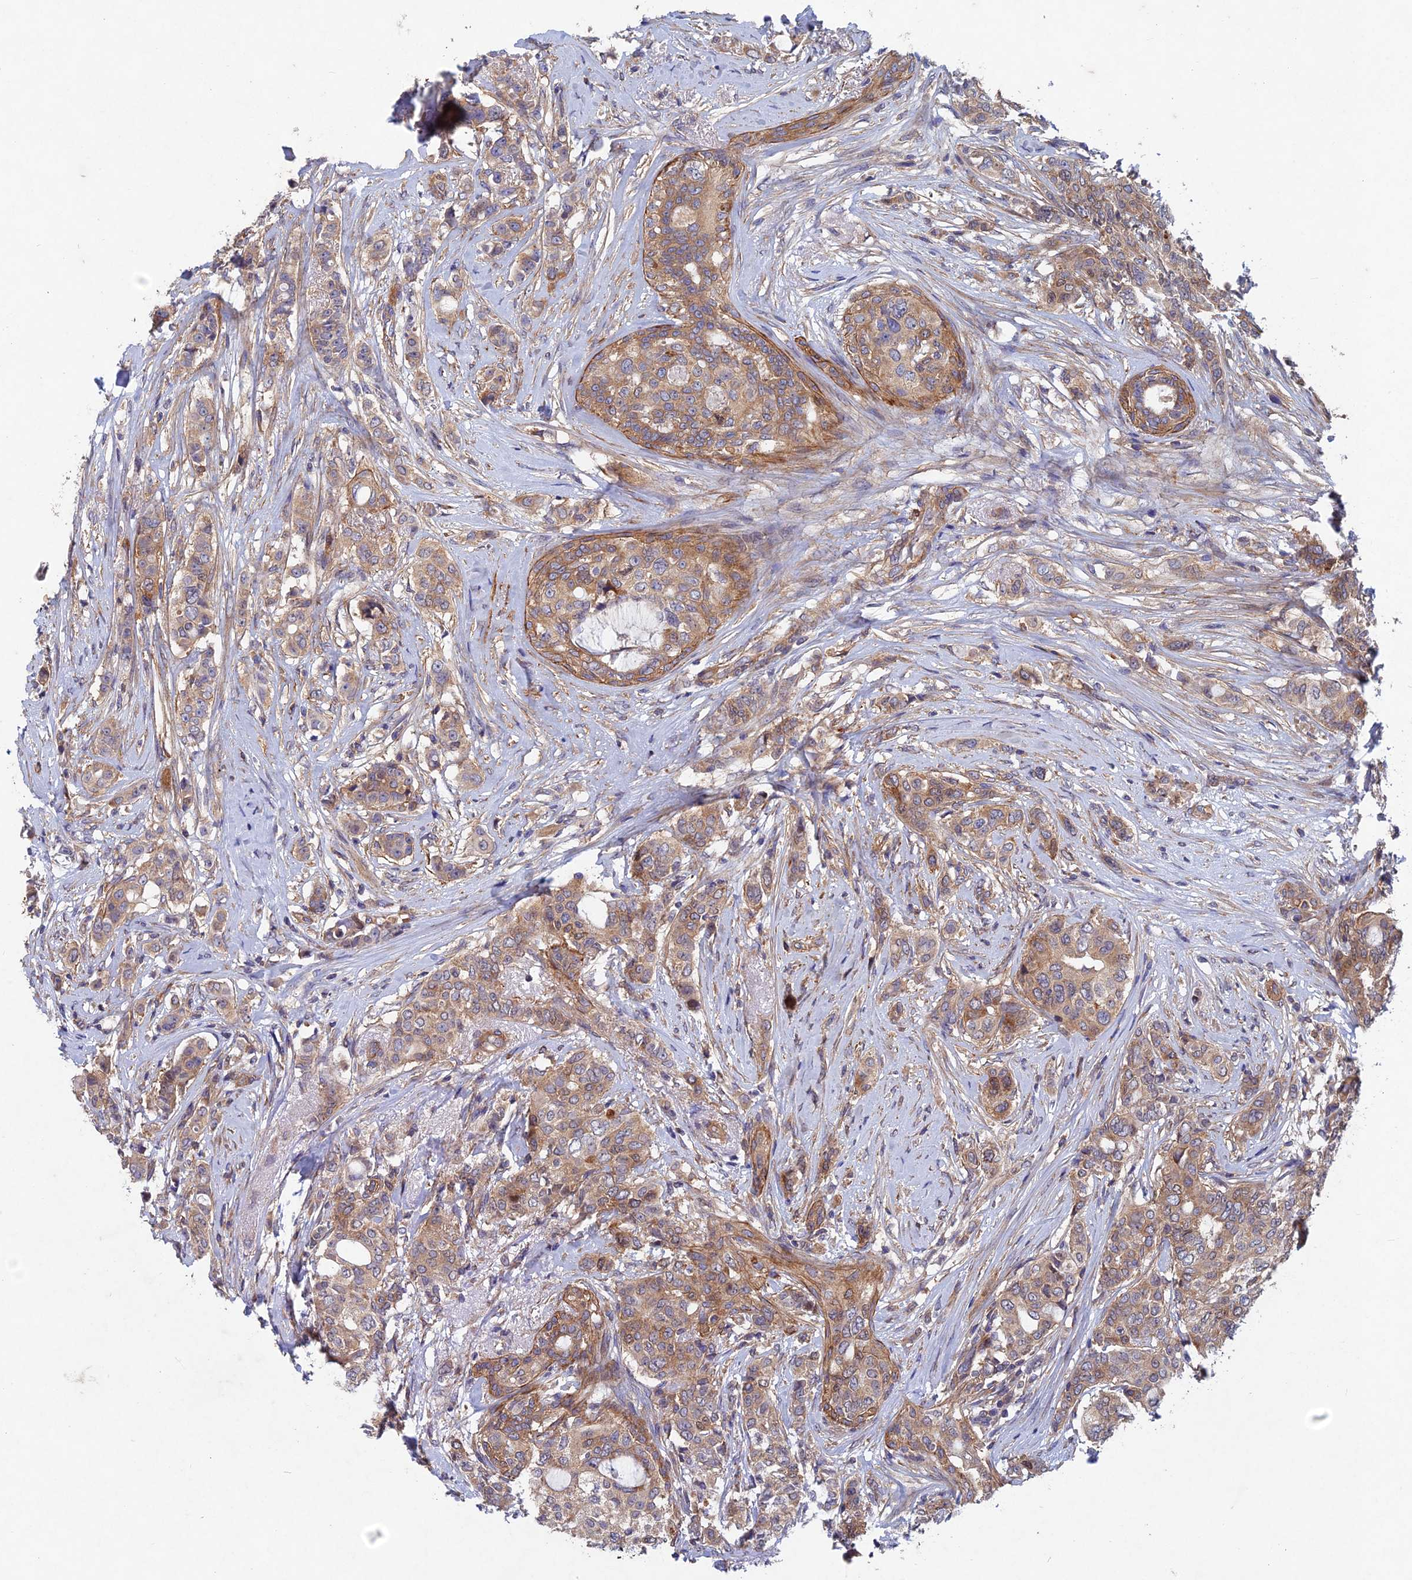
{"staining": {"intensity": "weak", "quantity": ">75%", "location": "cytoplasmic/membranous"}, "tissue": "breast cancer", "cell_type": "Tumor cells", "image_type": "cancer", "snomed": [{"axis": "morphology", "description": "Lobular carcinoma"}, {"axis": "topography", "description": "Breast"}], "caption": "Approximately >75% of tumor cells in human breast lobular carcinoma demonstrate weak cytoplasmic/membranous protein positivity as visualized by brown immunohistochemical staining.", "gene": "NCAPG", "patient": {"sex": "female", "age": 51}}